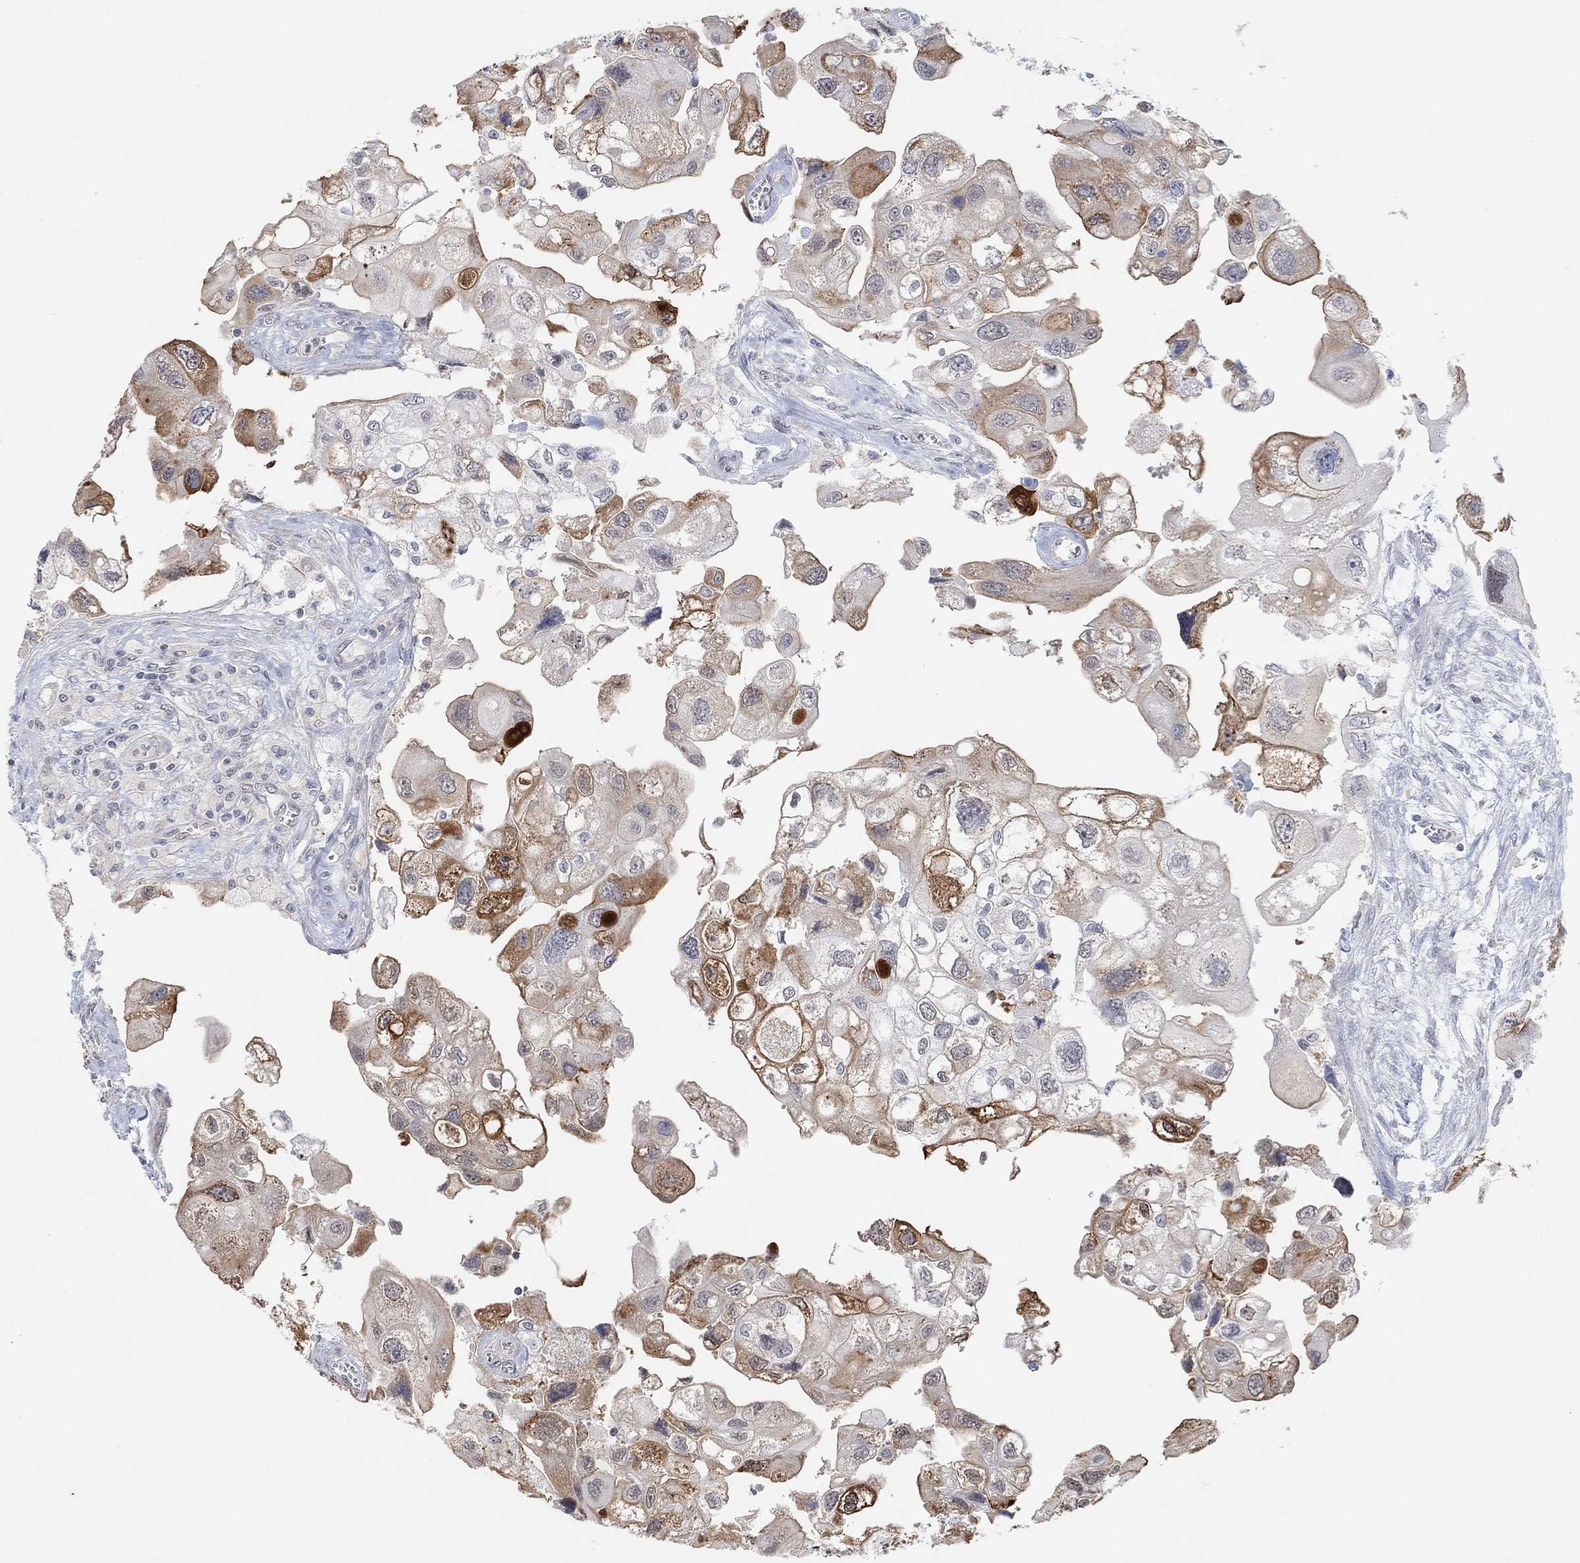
{"staining": {"intensity": "strong", "quantity": "<25%", "location": "cytoplasmic/membranous"}, "tissue": "urothelial cancer", "cell_type": "Tumor cells", "image_type": "cancer", "snomed": [{"axis": "morphology", "description": "Urothelial carcinoma, High grade"}, {"axis": "topography", "description": "Urinary bladder"}], "caption": "A high-resolution photomicrograph shows IHC staining of urothelial cancer, which demonstrates strong cytoplasmic/membranous expression in about <25% of tumor cells.", "gene": "MUC1", "patient": {"sex": "male", "age": 59}}